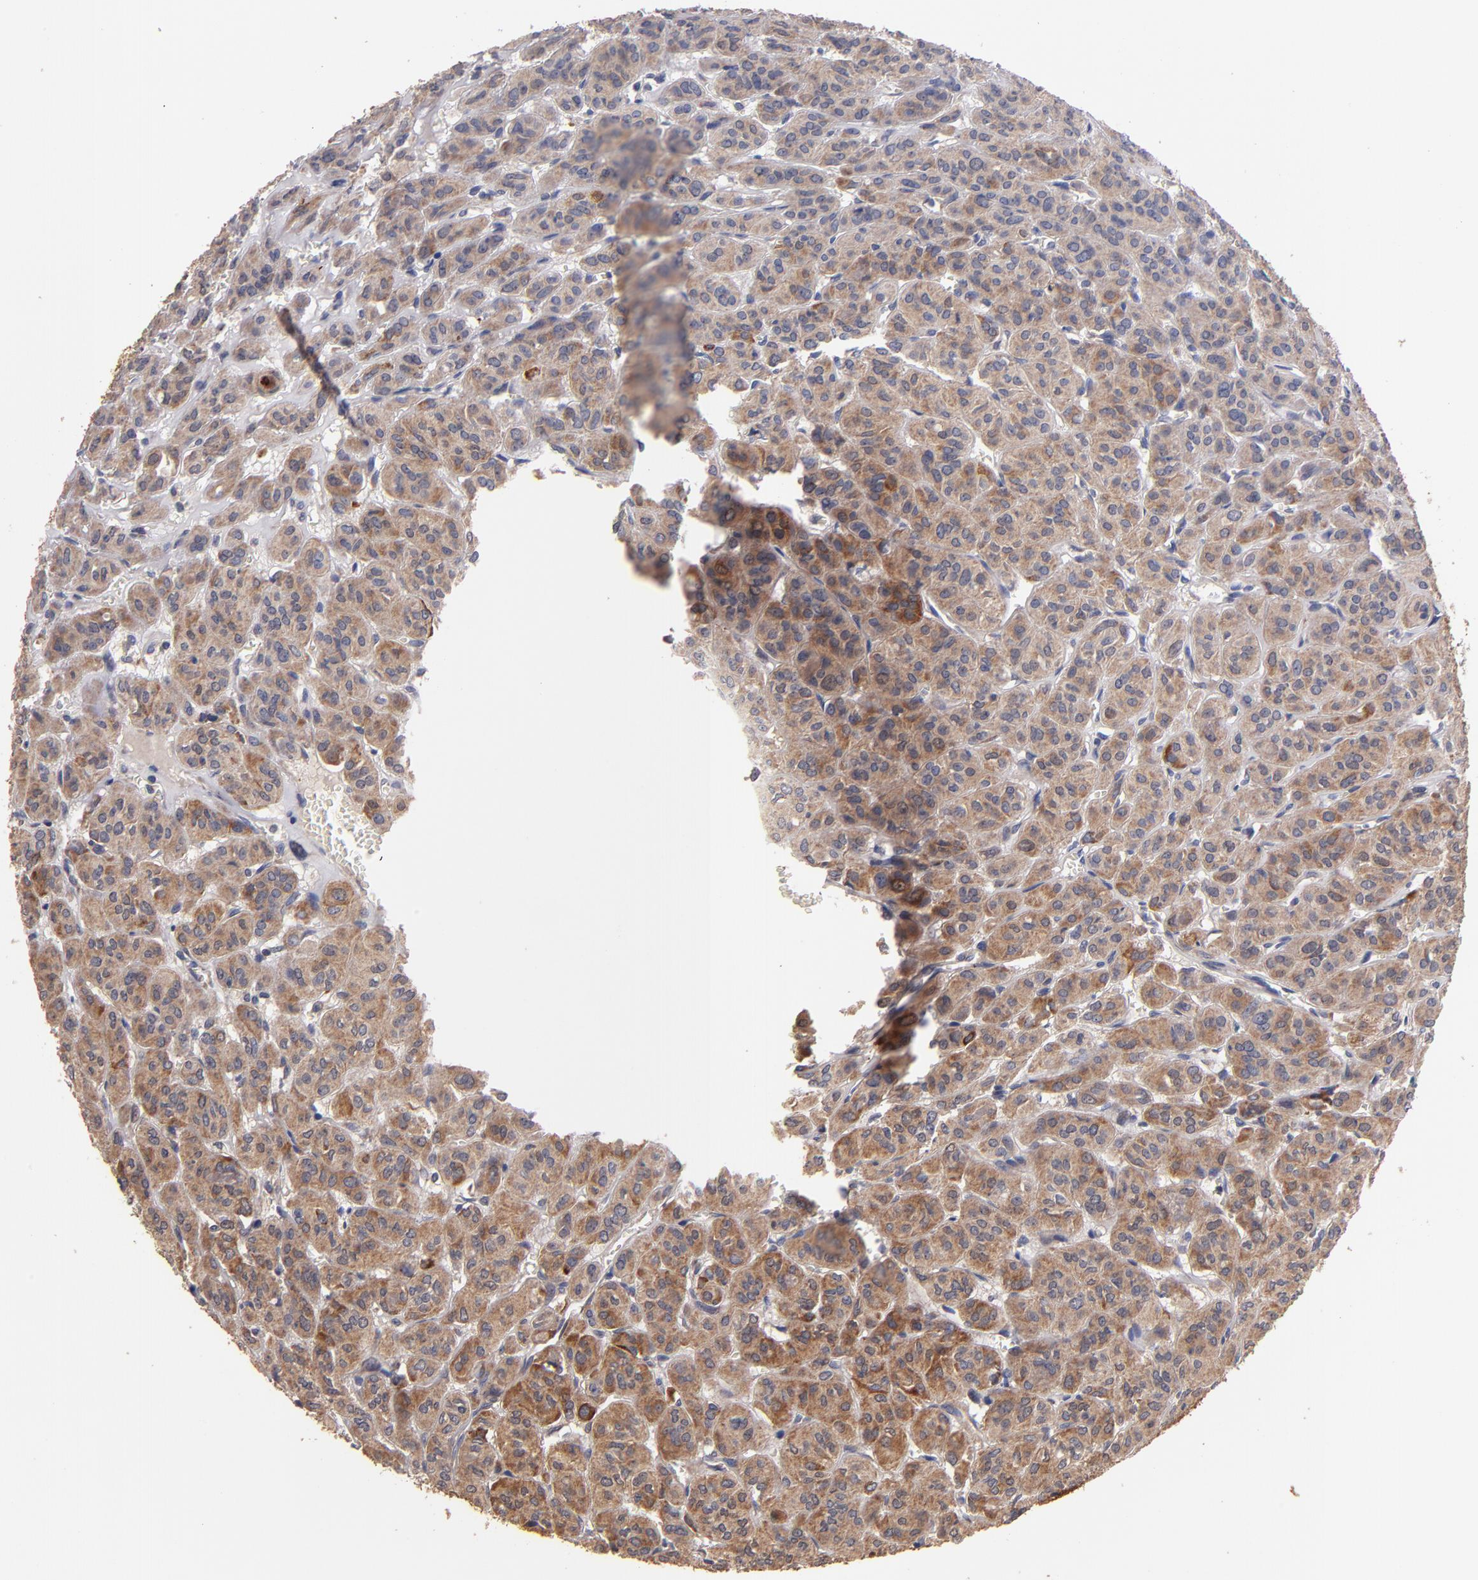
{"staining": {"intensity": "weak", "quantity": ">75%", "location": "cytoplasmic/membranous,nuclear"}, "tissue": "thyroid cancer", "cell_type": "Tumor cells", "image_type": "cancer", "snomed": [{"axis": "morphology", "description": "Follicular adenoma carcinoma, NOS"}, {"axis": "topography", "description": "Thyroid gland"}], "caption": "Immunohistochemical staining of human thyroid follicular adenoma carcinoma shows low levels of weak cytoplasmic/membranous and nuclear protein expression in approximately >75% of tumor cells.", "gene": "DIABLO", "patient": {"sex": "female", "age": 71}}